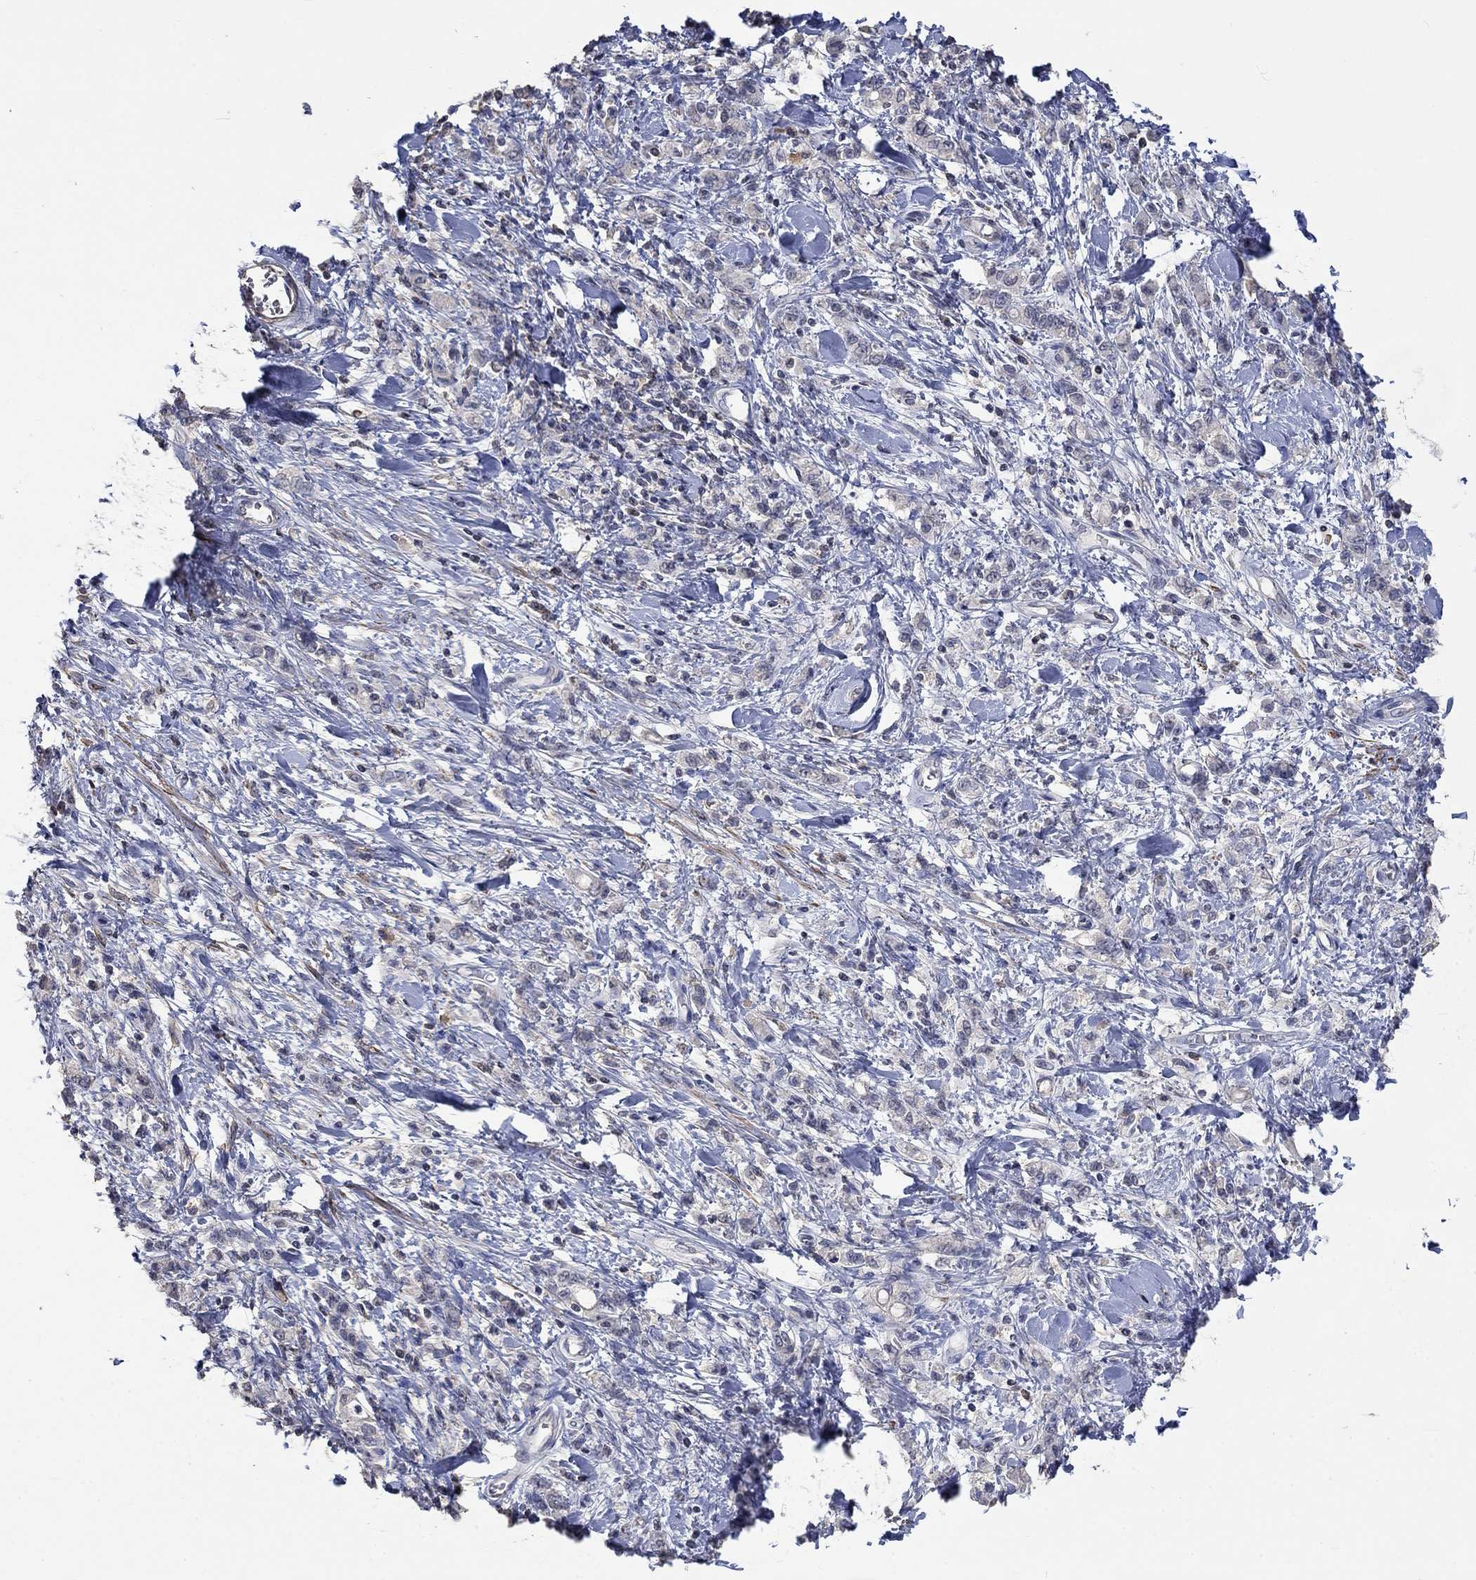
{"staining": {"intensity": "negative", "quantity": "none", "location": "none"}, "tissue": "stomach cancer", "cell_type": "Tumor cells", "image_type": "cancer", "snomed": [{"axis": "morphology", "description": "Adenocarcinoma, NOS"}, {"axis": "topography", "description": "Stomach"}], "caption": "An IHC histopathology image of stomach cancer (adenocarcinoma) is shown. There is no staining in tumor cells of stomach cancer (adenocarcinoma).", "gene": "ZBTB18", "patient": {"sex": "male", "age": 77}}